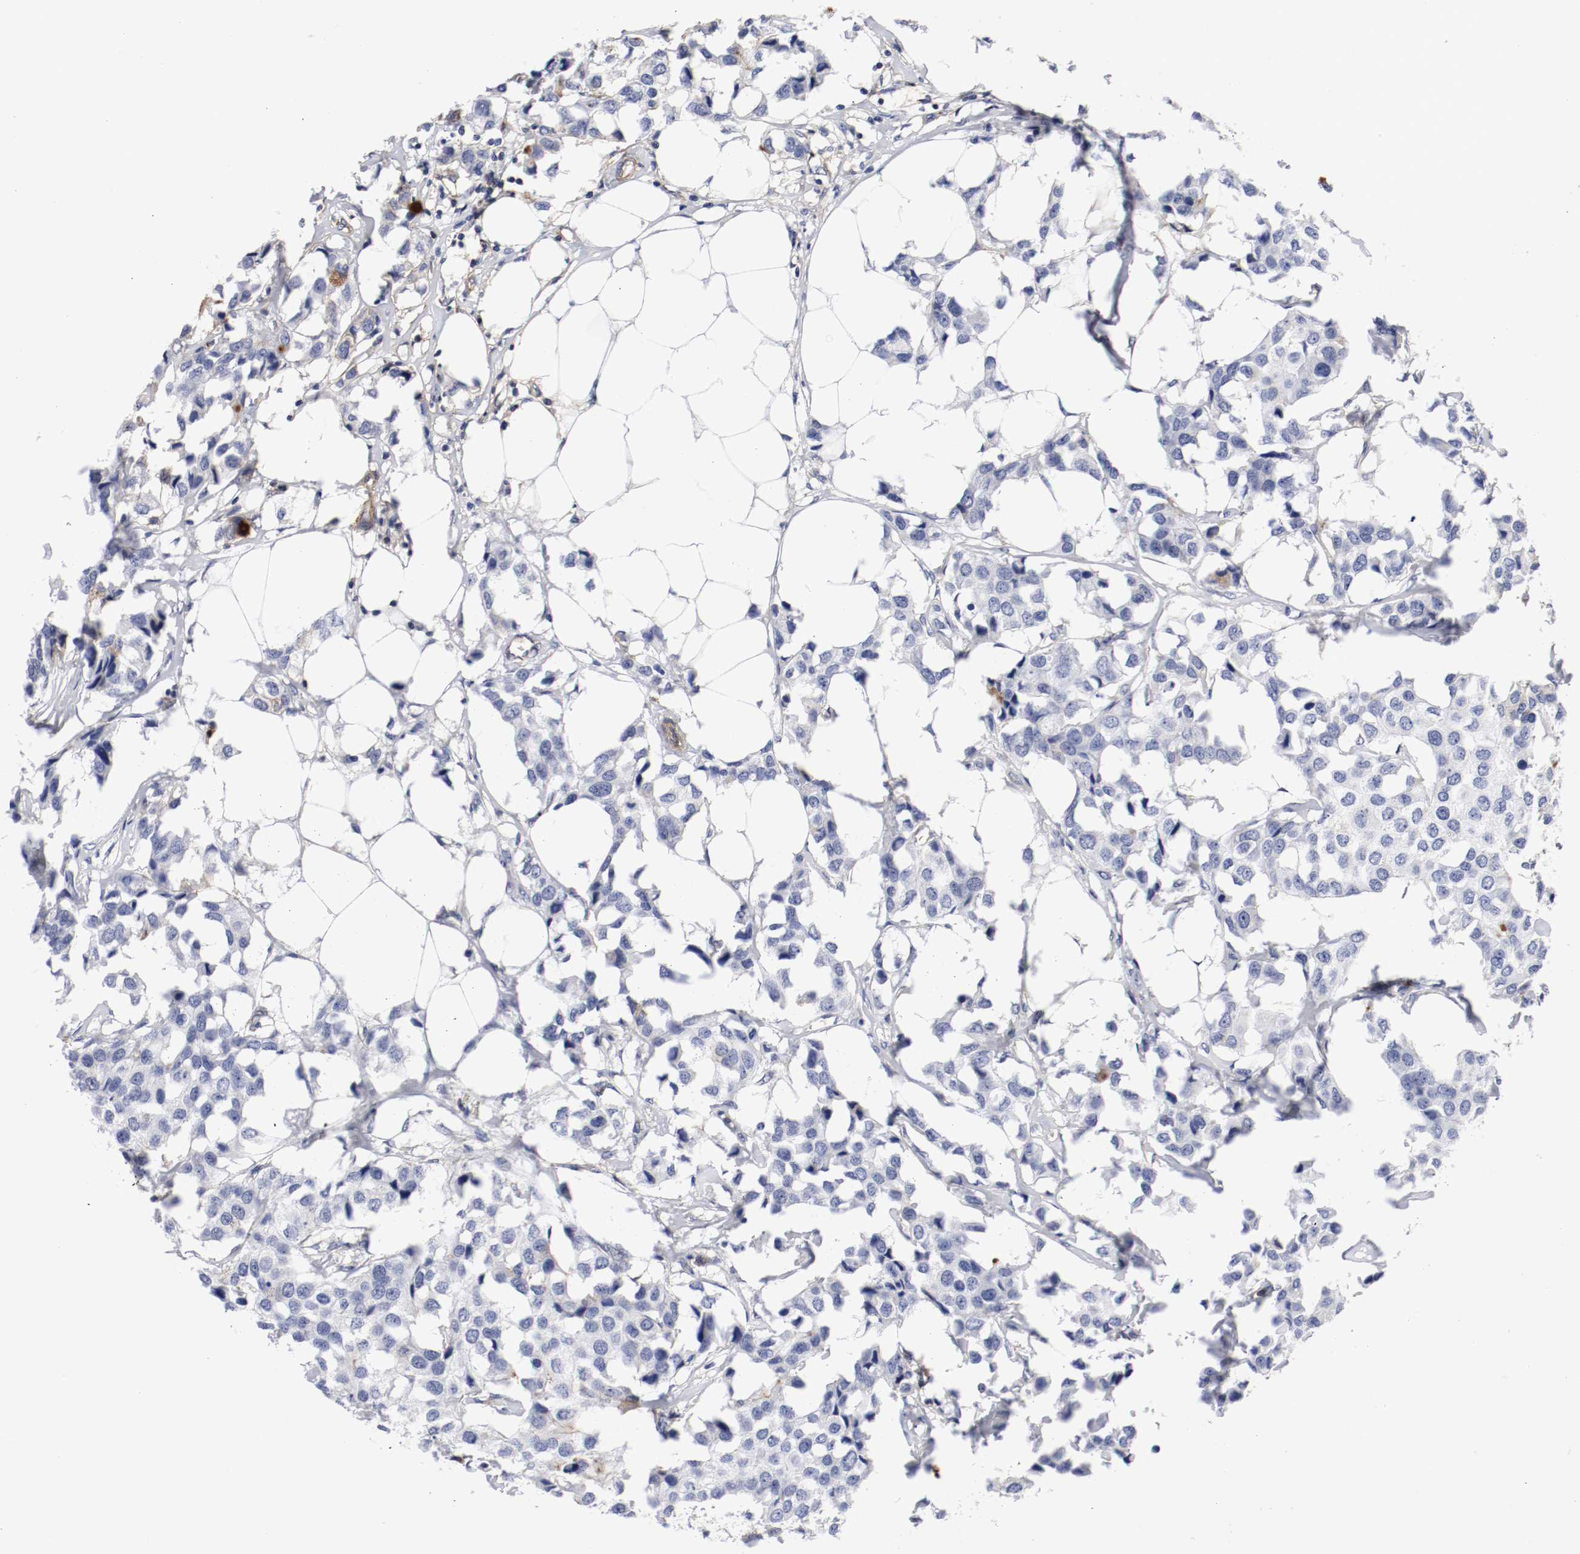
{"staining": {"intensity": "negative", "quantity": "none", "location": "none"}, "tissue": "breast cancer", "cell_type": "Tumor cells", "image_type": "cancer", "snomed": [{"axis": "morphology", "description": "Duct carcinoma"}, {"axis": "topography", "description": "Breast"}], "caption": "Tumor cells show no significant protein expression in breast cancer (intraductal carcinoma). (DAB immunohistochemistry (IHC), high magnification).", "gene": "IFITM1", "patient": {"sex": "female", "age": 80}}